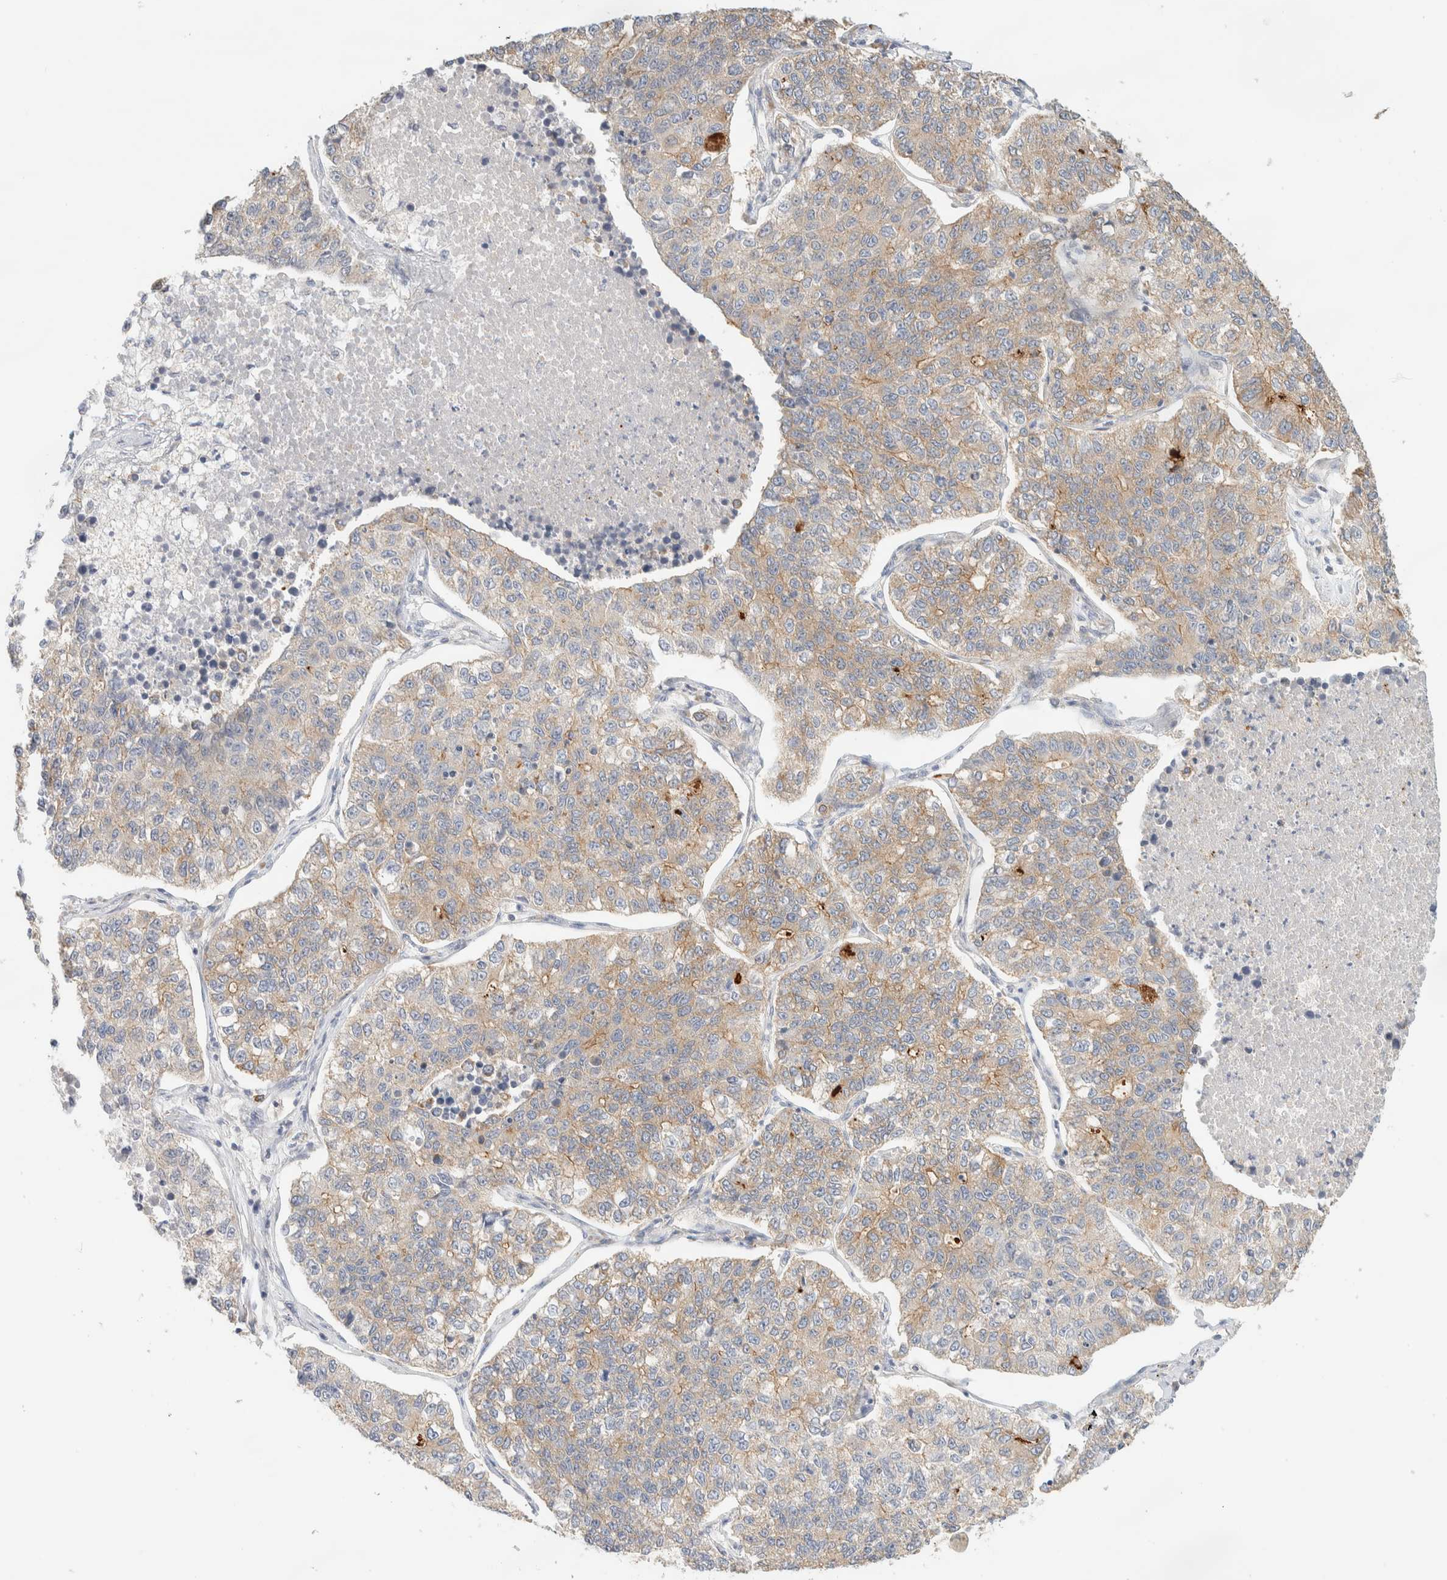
{"staining": {"intensity": "weak", "quantity": ">75%", "location": "cytoplasmic/membranous"}, "tissue": "lung cancer", "cell_type": "Tumor cells", "image_type": "cancer", "snomed": [{"axis": "morphology", "description": "Adenocarcinoma, NOS"}, {"axis": "topography", "description": "Lung"}], "caption": "Immunohistochemistry (IHC) histopathology image of neoplastic tissue: human lung cancer stained using immunohistochemistry shows low levels of weak protein expression localized specifically in the cytoplasmic/membranous of tumor cells, appearing as a cytoplasmic/membranous brown color.", "gene": "TBC1D8B", "patient": {"sex": "male", "age": 49}}